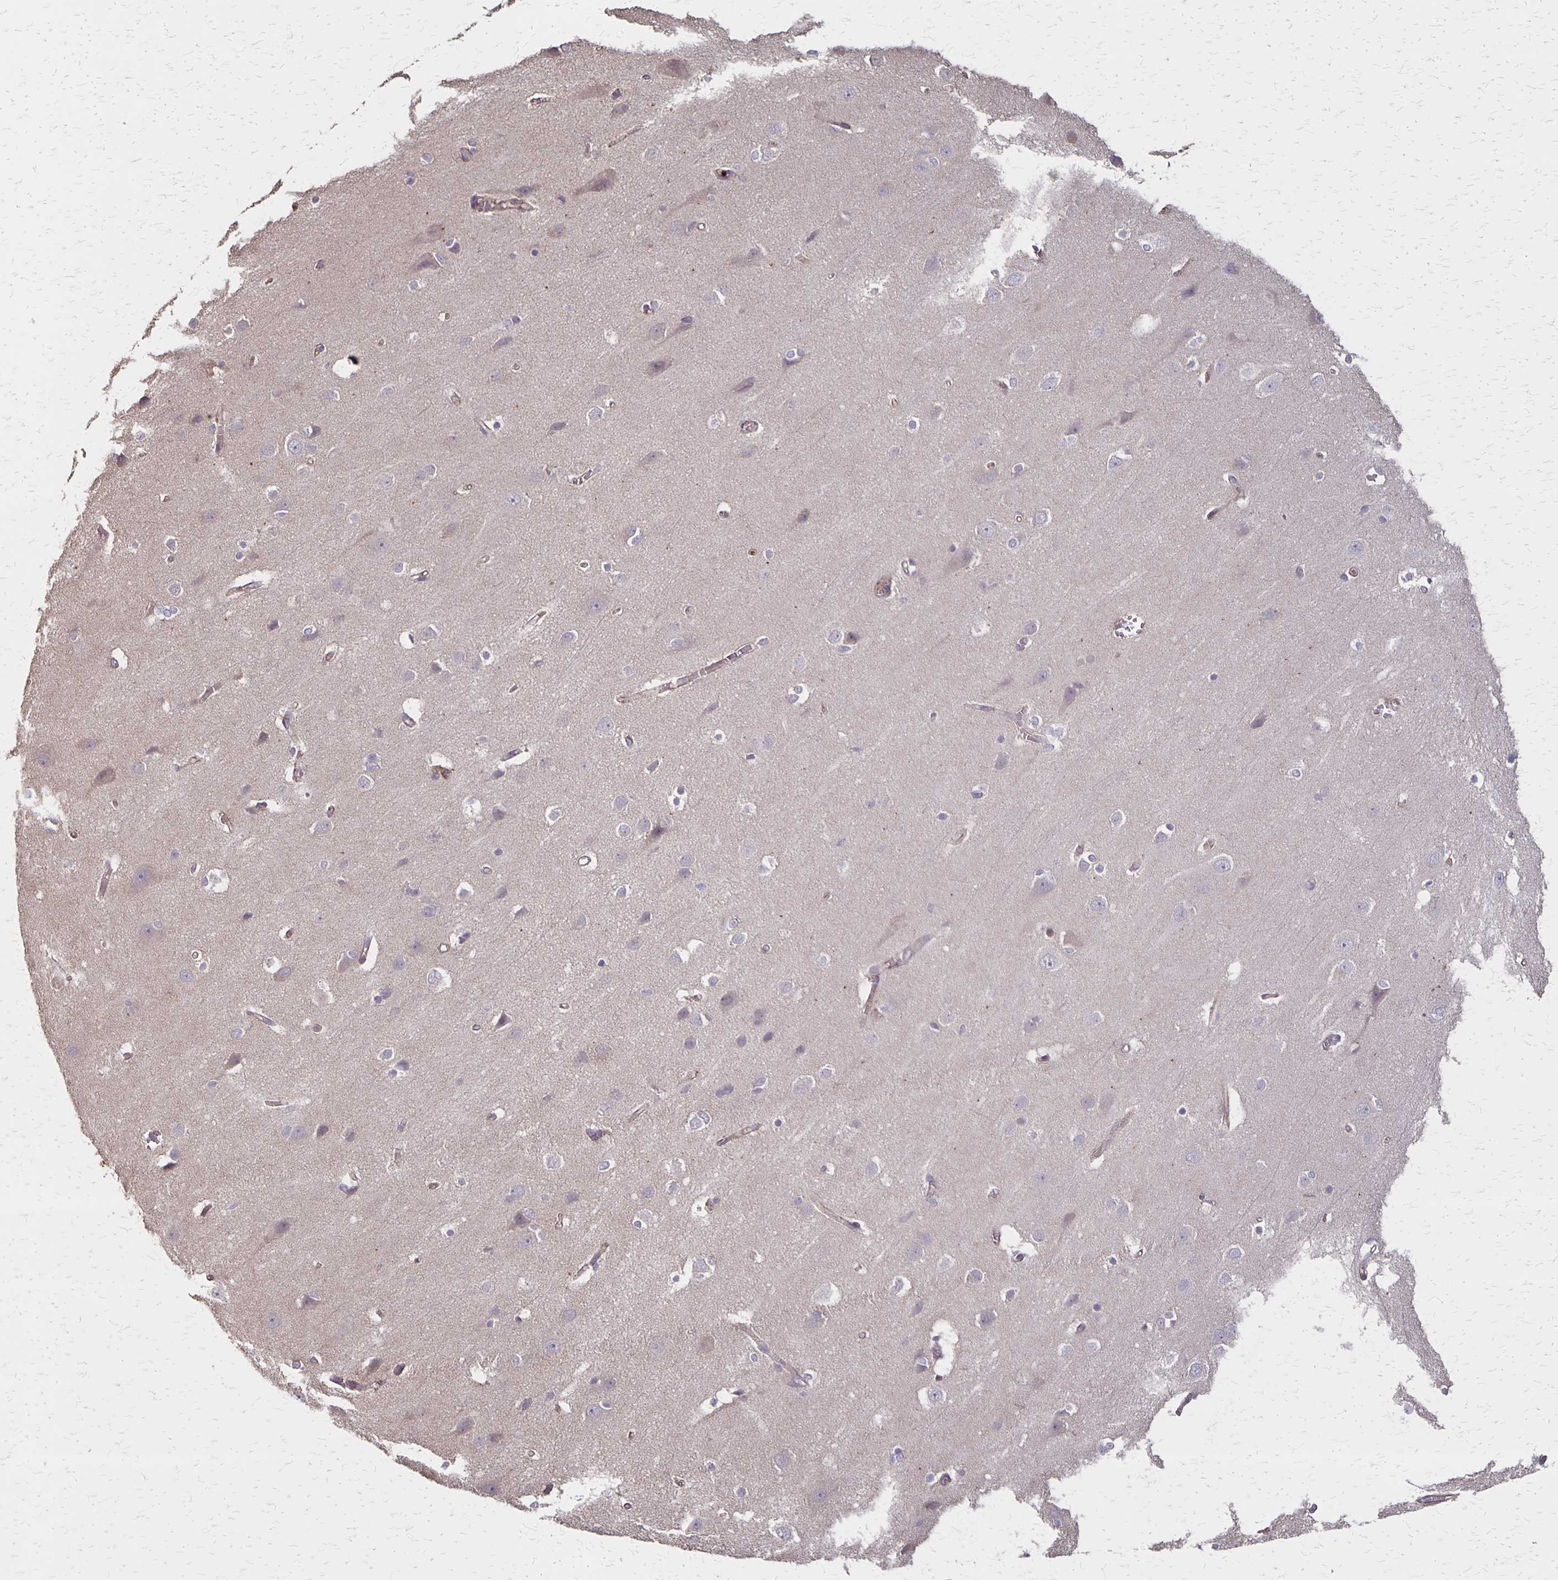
{"staining": {"intensity": "moderate", "quantity": ">75%", "location": "cytoplasmic/membranous"}, "tissue": "cerebral cortex", "cell_type": "Endothelial cells", "image_type": "normal", "snomed": [{"axis": "morphology", "description": "Normal tissue, NOS"}, {"axis": "topography", "description": "Cerebral cortex"}], "caption": "Immunohistochemical staining of unremarkable human cerebral cortex exhibits moderate cytoplasmic/membranous protein expression in approximately >75% of endothelial cells. The staining was performed using DAB, with brown indicating positive protein expression. Nuclei are stained blue with hematoxylin.", "gene": "PROM2", "patient": {"sex": "male", "age": 37}}